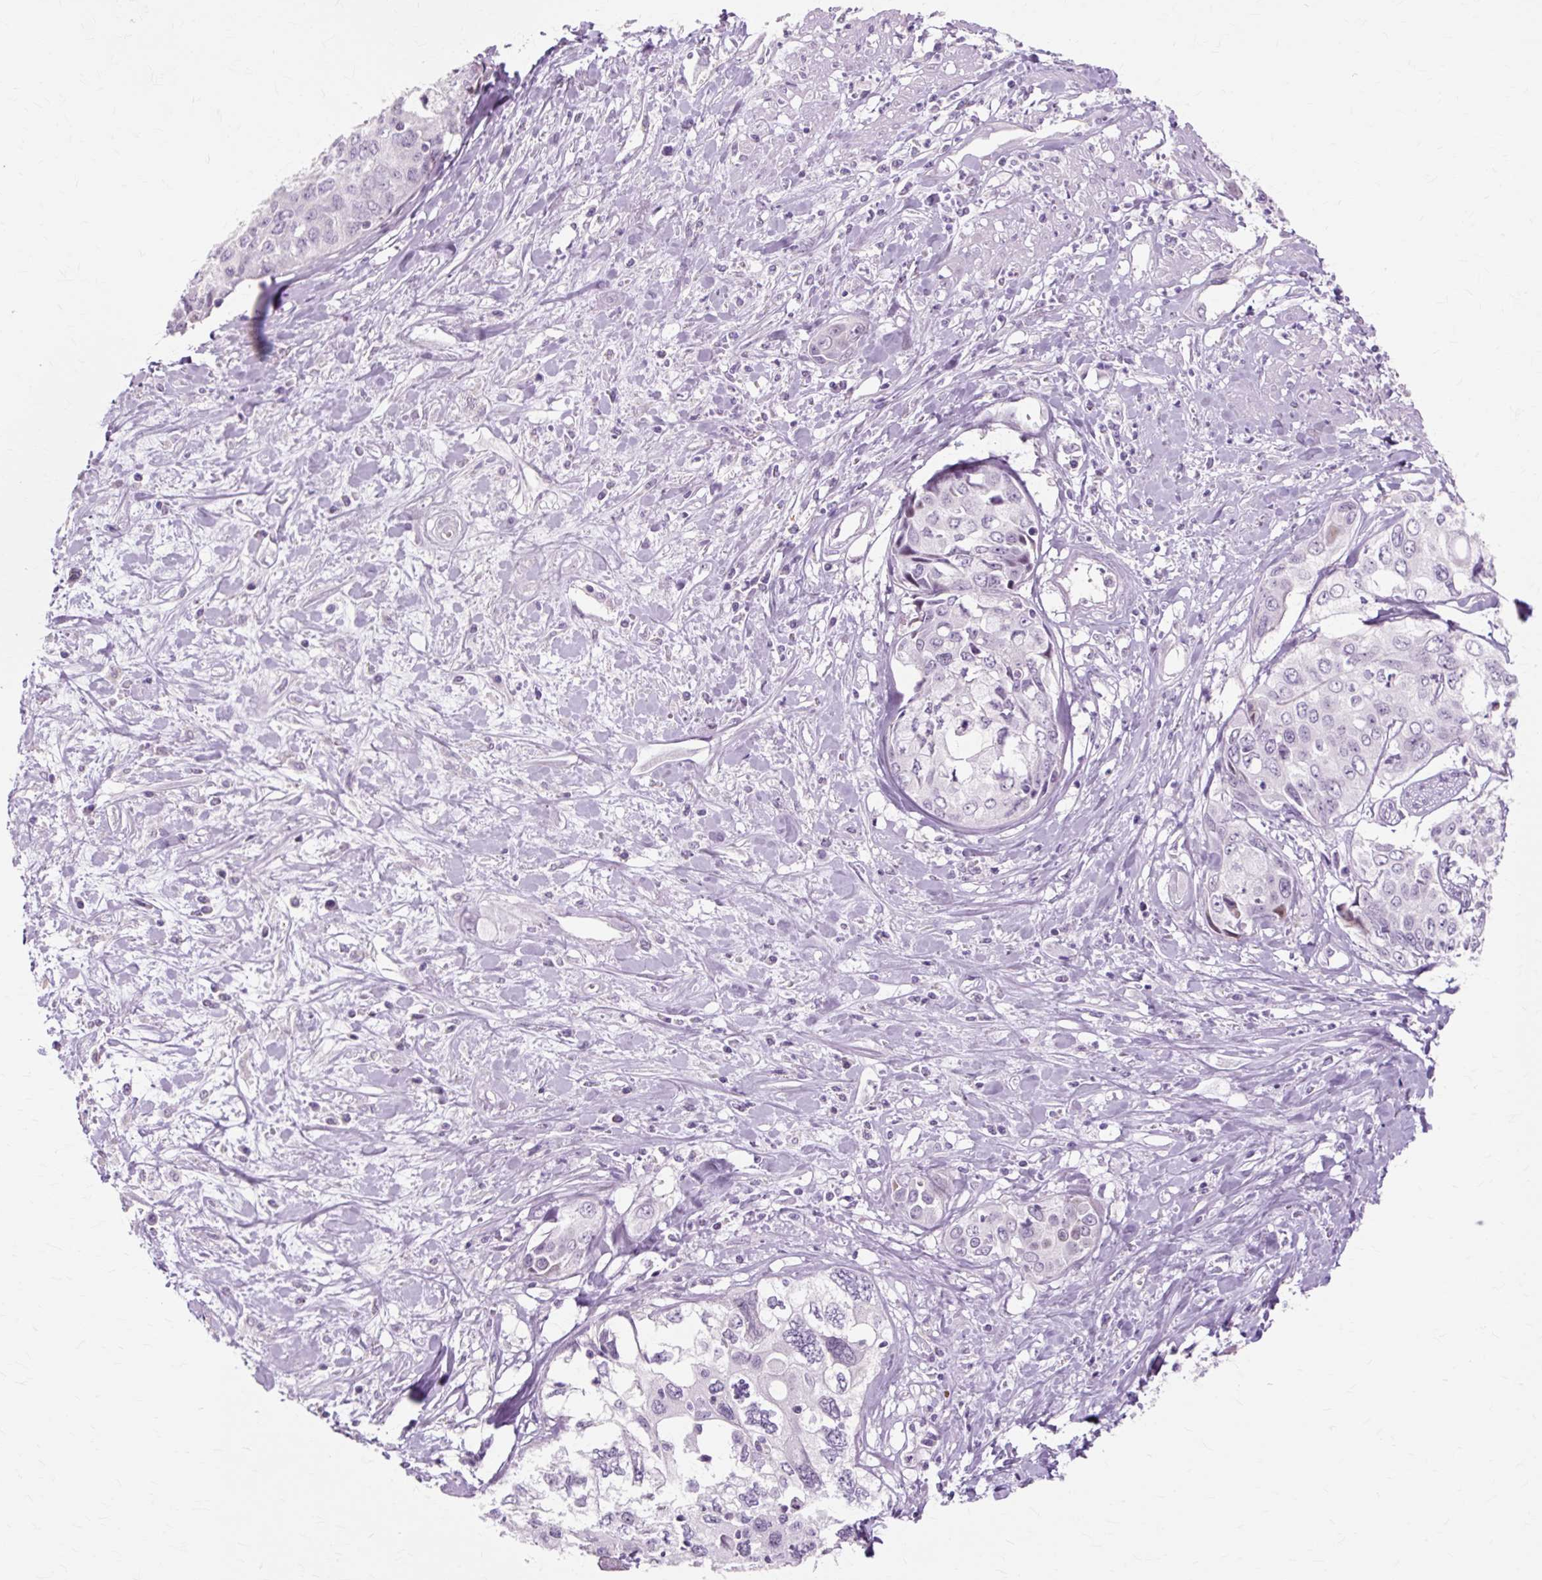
{"staining": {"intensity": "negative", "quantity": "none", "location": "none"}, "tissue": "cervical cancer", "cell_type": "Tumor cells", "image_type": "cancer", "snomed": [{"axis": "morphology", "description": "Squamous cell carcinoma, NOS"}, {"axis": "topography", "description": "Cervix"}], "caption": "High magnification brightfield microscopy of squamous cell carcinoma (cervical) stained with DAB (brown) and counterstained with hematoxylin (blue): tumor cells show no significant staining.", "gene": "IRX2", "patient": {"sex": "female", "age": 31}}